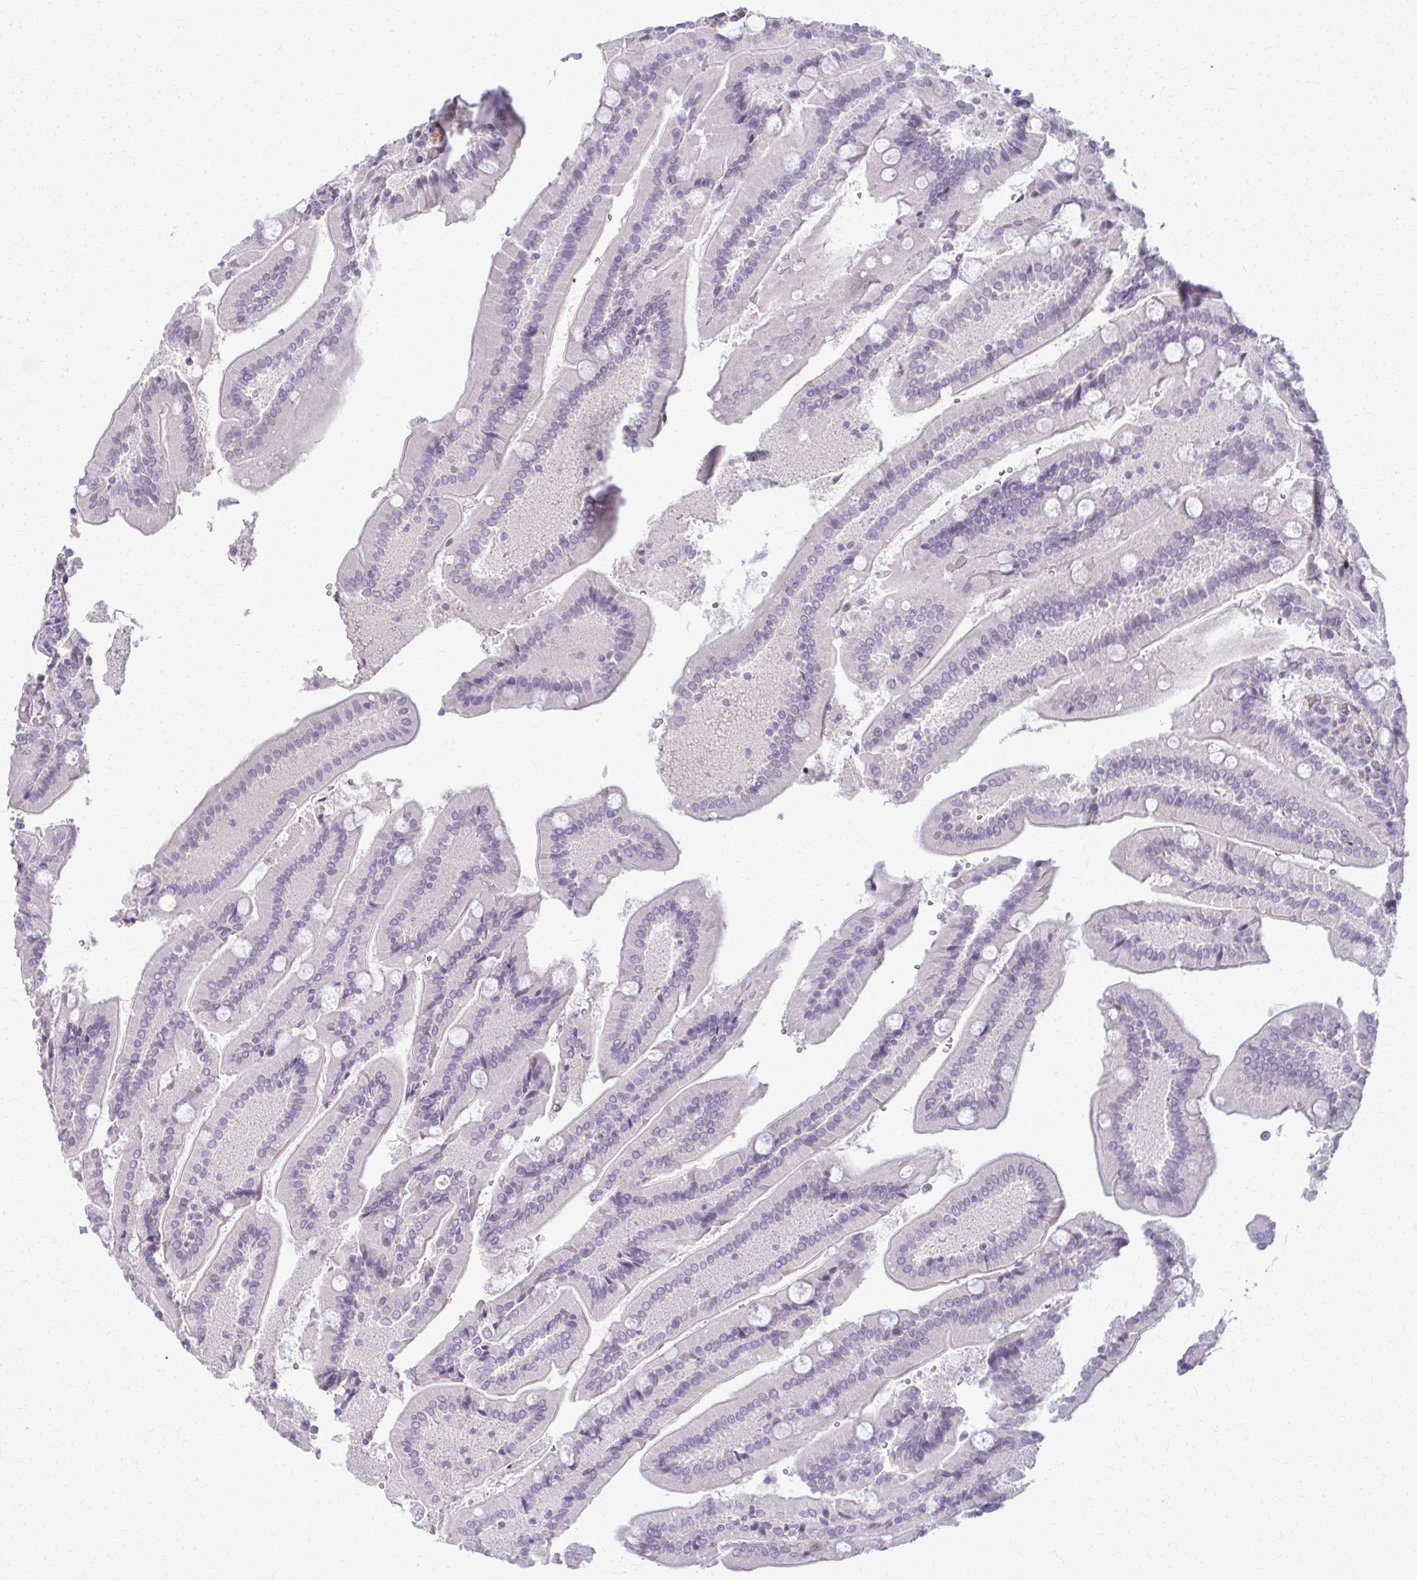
{"staining": {"intensity": "moderate", "quantity": "<25%", "location": "cytoplasmic/membranous"}, "tissue": "duodenum", "cell_type": "Glandular cells", "image_type": "normal", "snomed": [{"axis": "morphology", "description": "Normal tissue, NOS"}, {"axis": "topography", "description": "Duodenum"}], "caption": "Immunohistochemistry image of unremarkable duodenum: human duodenum stained using immunohistochemistry reveals low levels of moderate protein expression localized specifically in the cytoplasmic/membranous of glandular cells, appearing as a cytoplasmic/membranous brown color.", "gene": "CA3", "patient": {"sex": "female", "age": 62}}